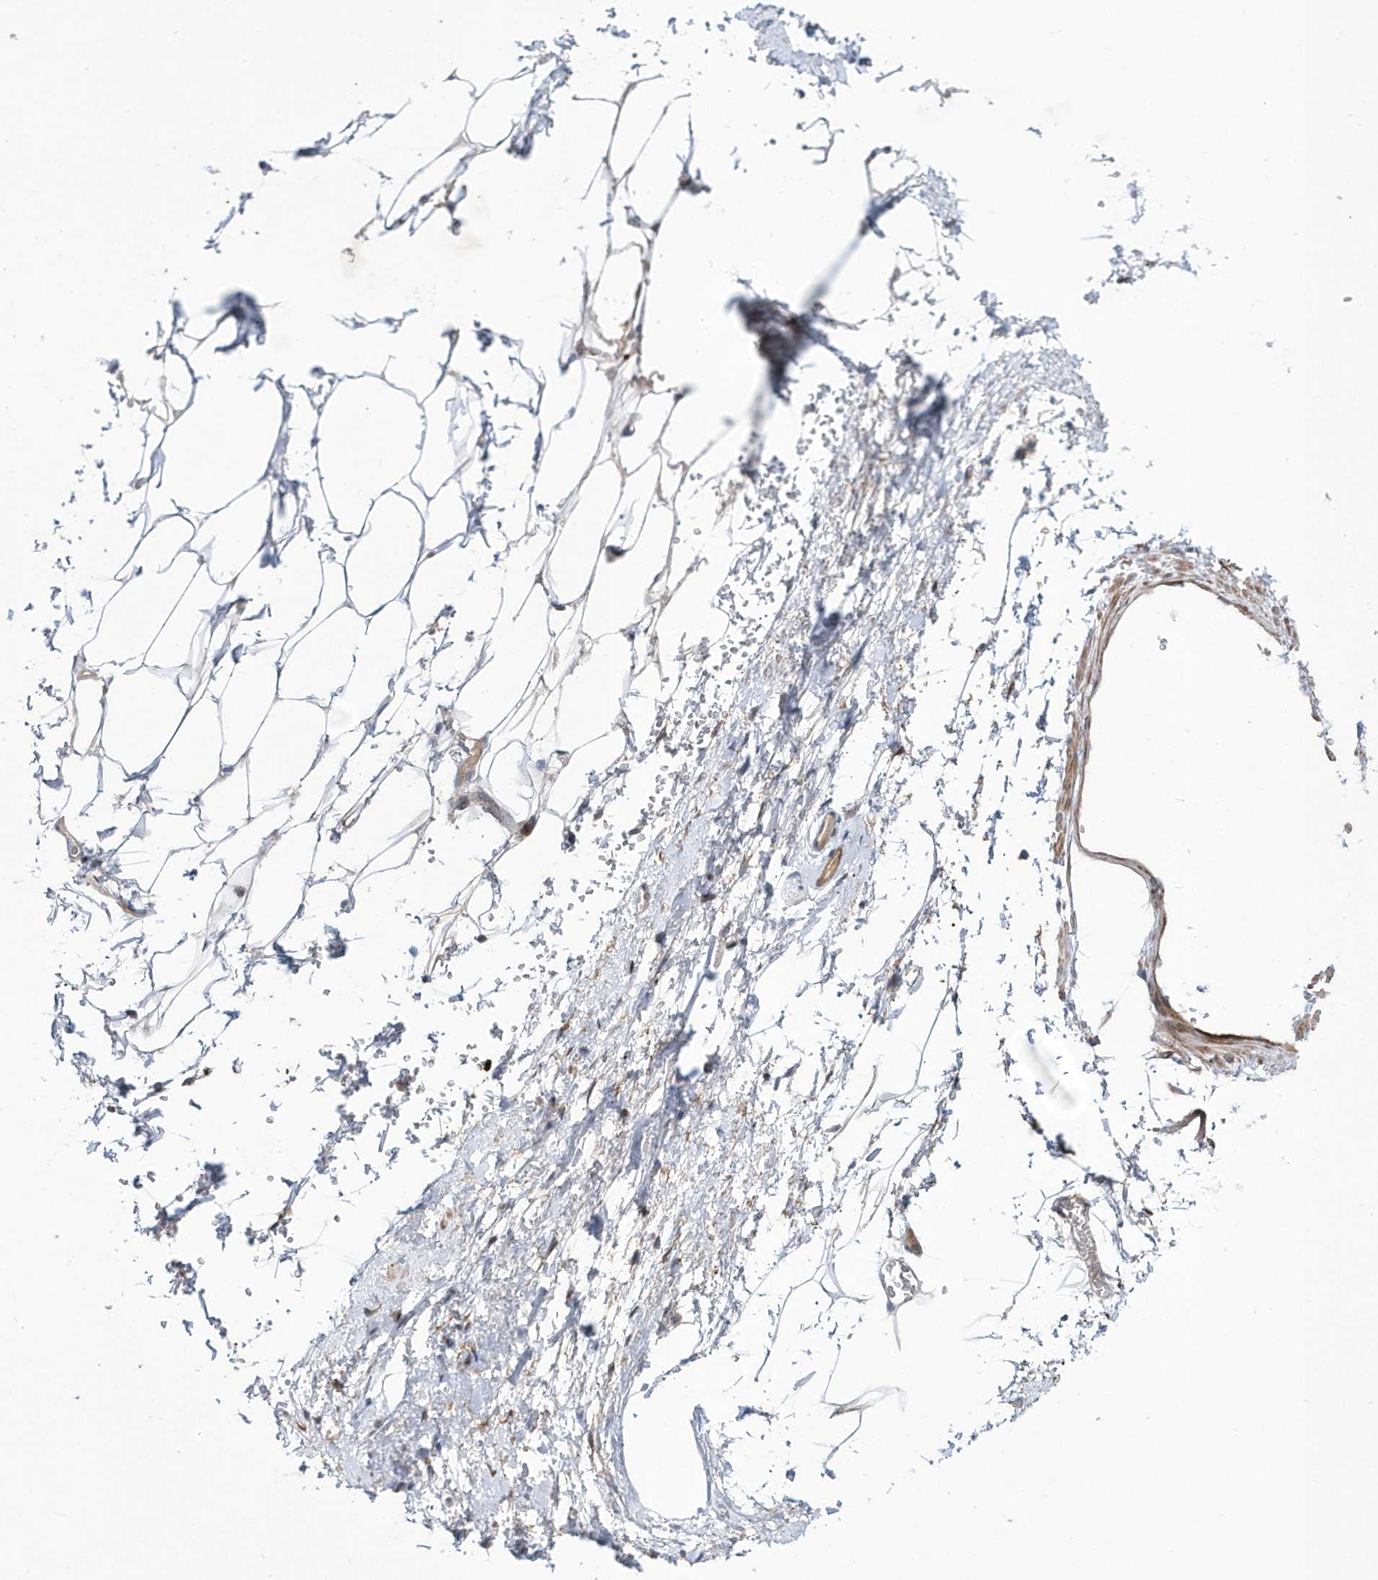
{"staining": {"intensity": "negative", "quantity": "none", "location": "none"}, "tissue": "adipose tissue", "cell_type": "Adipocytes", "image_type": "normal", "snomed": [{"axis": "morphology", "description": "Normal tissue, NOS"}, {"axis": "morphology", "description": "Adenocarcinoma, Low grade"}, {"axis": "topography", "description": "Prostate"}, {"axis": "topography", "description": "Peripheral nerve tissue"}], "caption": "This histopathology image is of benign adipose tissue stained with immunohistochemistry to label a protein in brown with the nuclei are counter-stained blue. There is no expression in adipocytes. (DAB (3,3'-diaminobenzidine) IHC with hematoxylin counter stain).", "gene": "DSPP", "patient": {"sex": "male", "age": 63}}